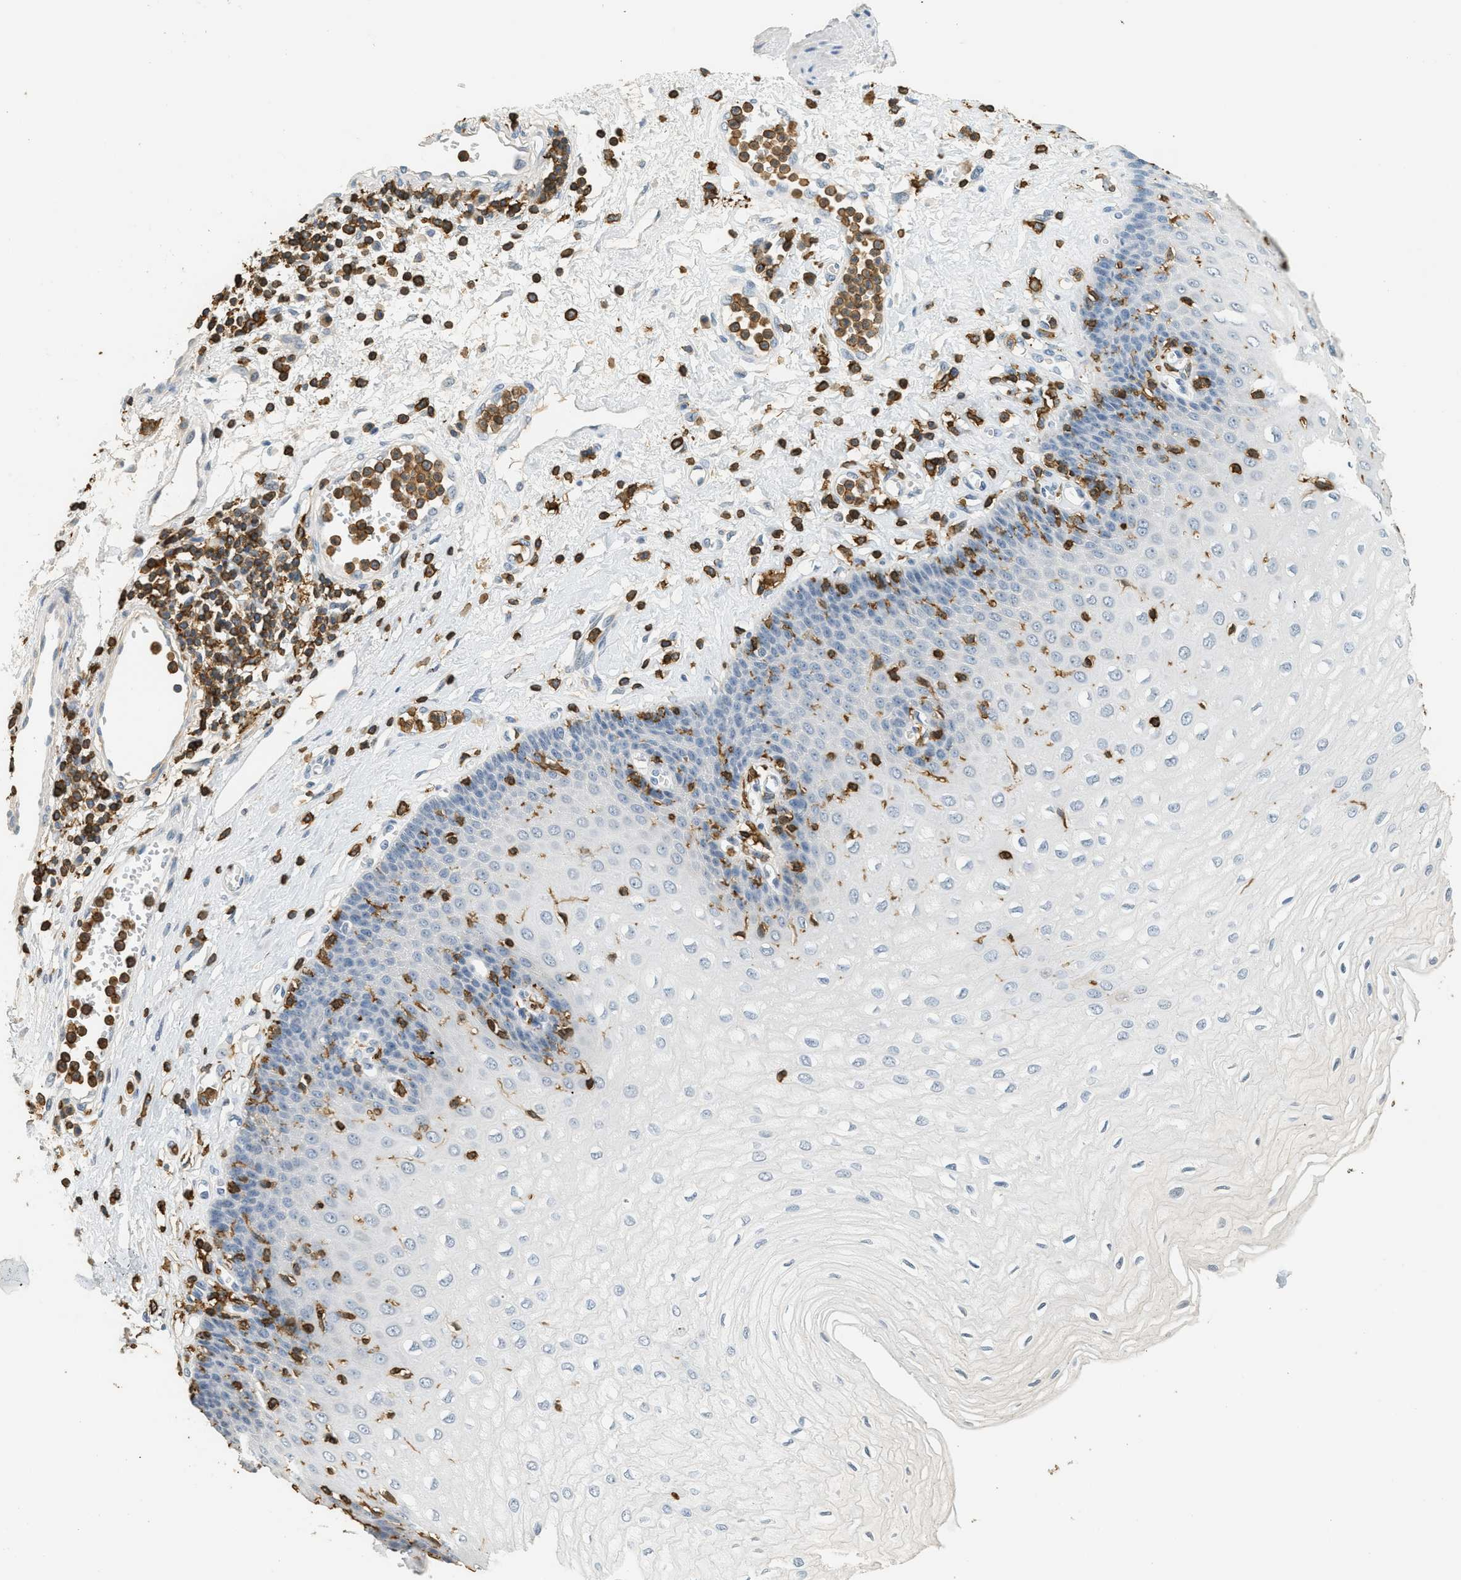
{"staining": {"intensity": "negative", "quantity": "none", "location": "none"}, "tissue": "esophagus", "cell_type": "Squamous epithelial cells", "image_type": "normal", "snomed": [{"axis": "morphology", "description": "Normal tissue, NOS"}, {"axis": "morphology", "description": "Squamous cell carcinoma, NOS"}, {"axis": "topography", "description": "Esophagus"}], "caption": "Squamous epithelial cells show no significant protein expression in unremarkable esophagus. (DAB (3,3'-diaminobenzidine) IHC with hematoxylin counter stain).", "gene": "LSP1", "patient": {"sex": "male", "age": 65}}